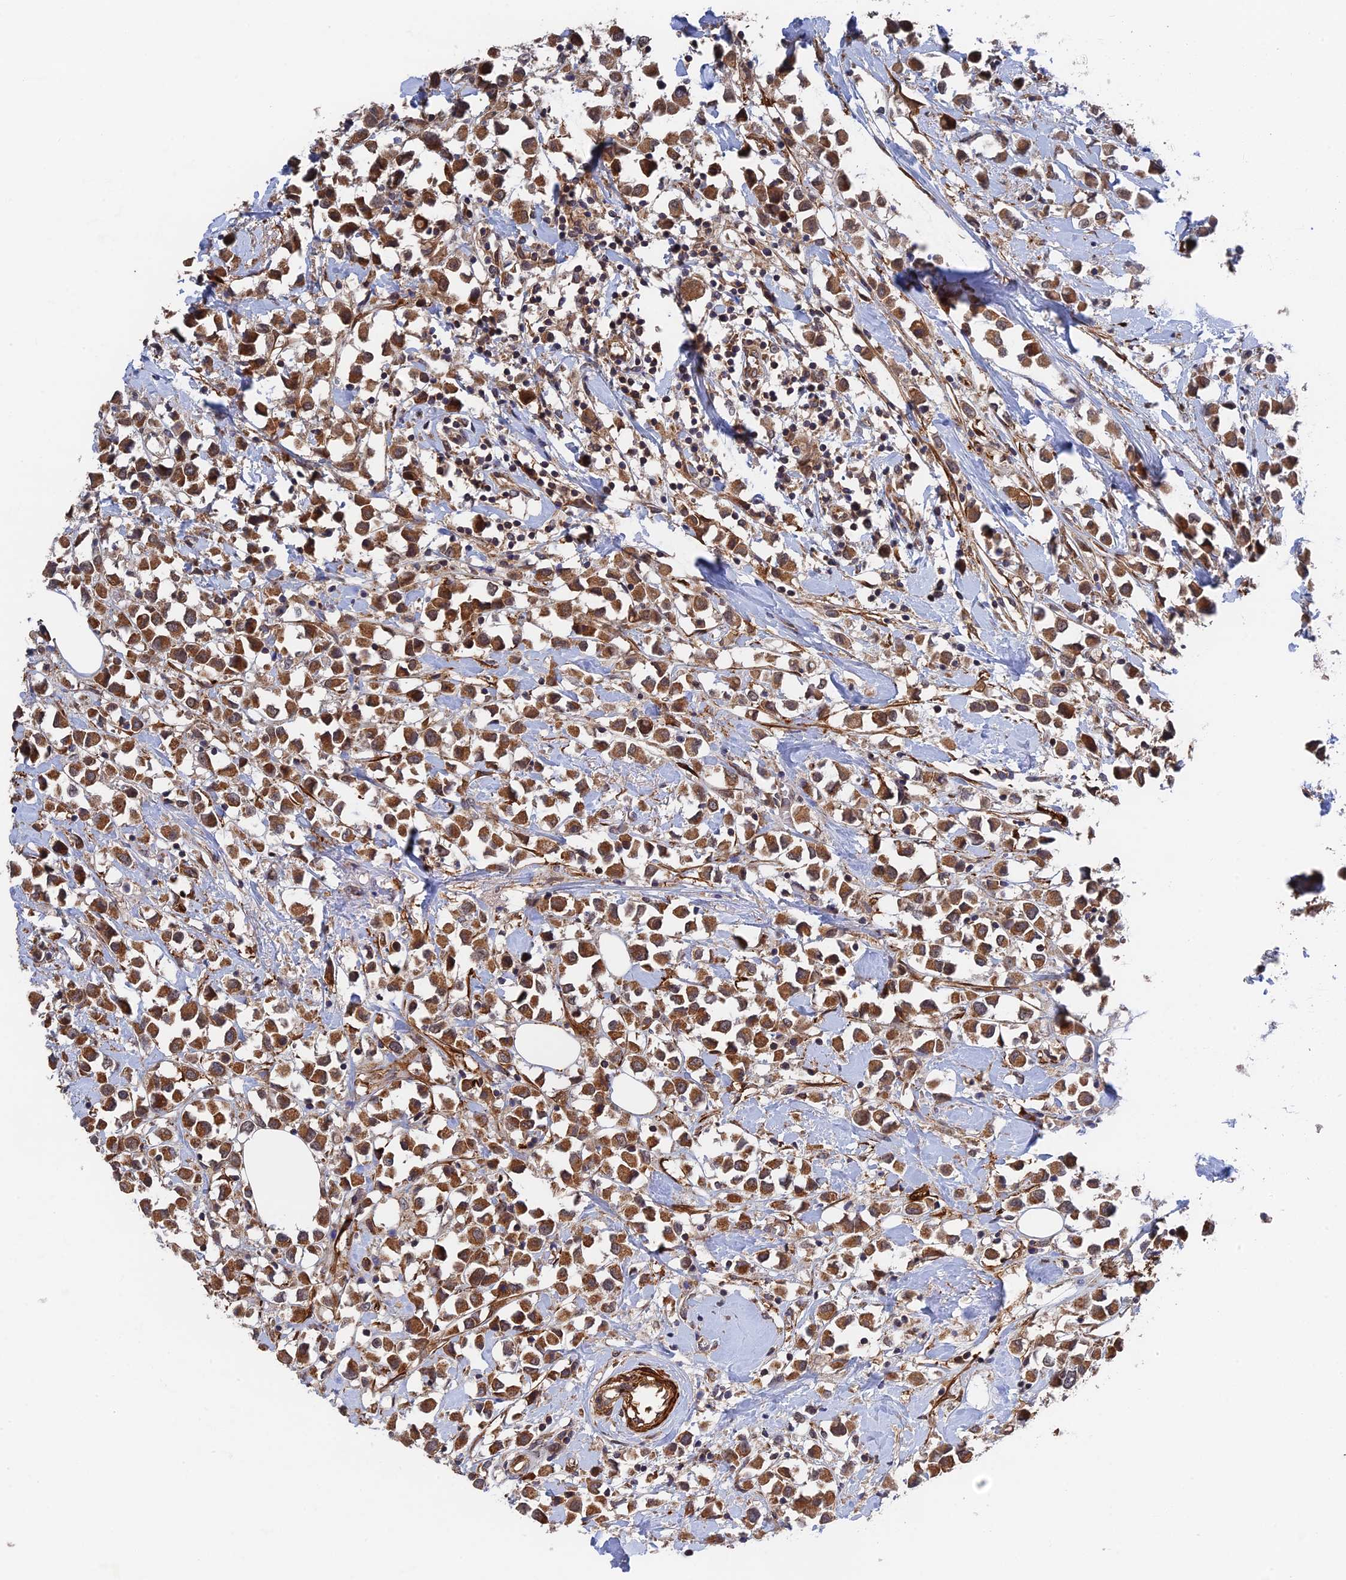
{"staining": {"intensity": "strong", "quantity": ">75%", "location": "cytoplasmic/membranous"}, "tissue": "breast cancer", "cell_type": "Tumor cells", "image_type": "cancer", "snomed": [{"axis": "morphology", "description": "Duct carcinoma"}, {"axis": "topography", "description": "Breast"}], "caption": "Protein positivity by immunohistochemistry (IHC) displays strong cytoplasmic/membranous staining in about >75% of tumor cells in breast cancer.", "gene": "ZNF320", "patient": {"sex": "female", "age": 61}}